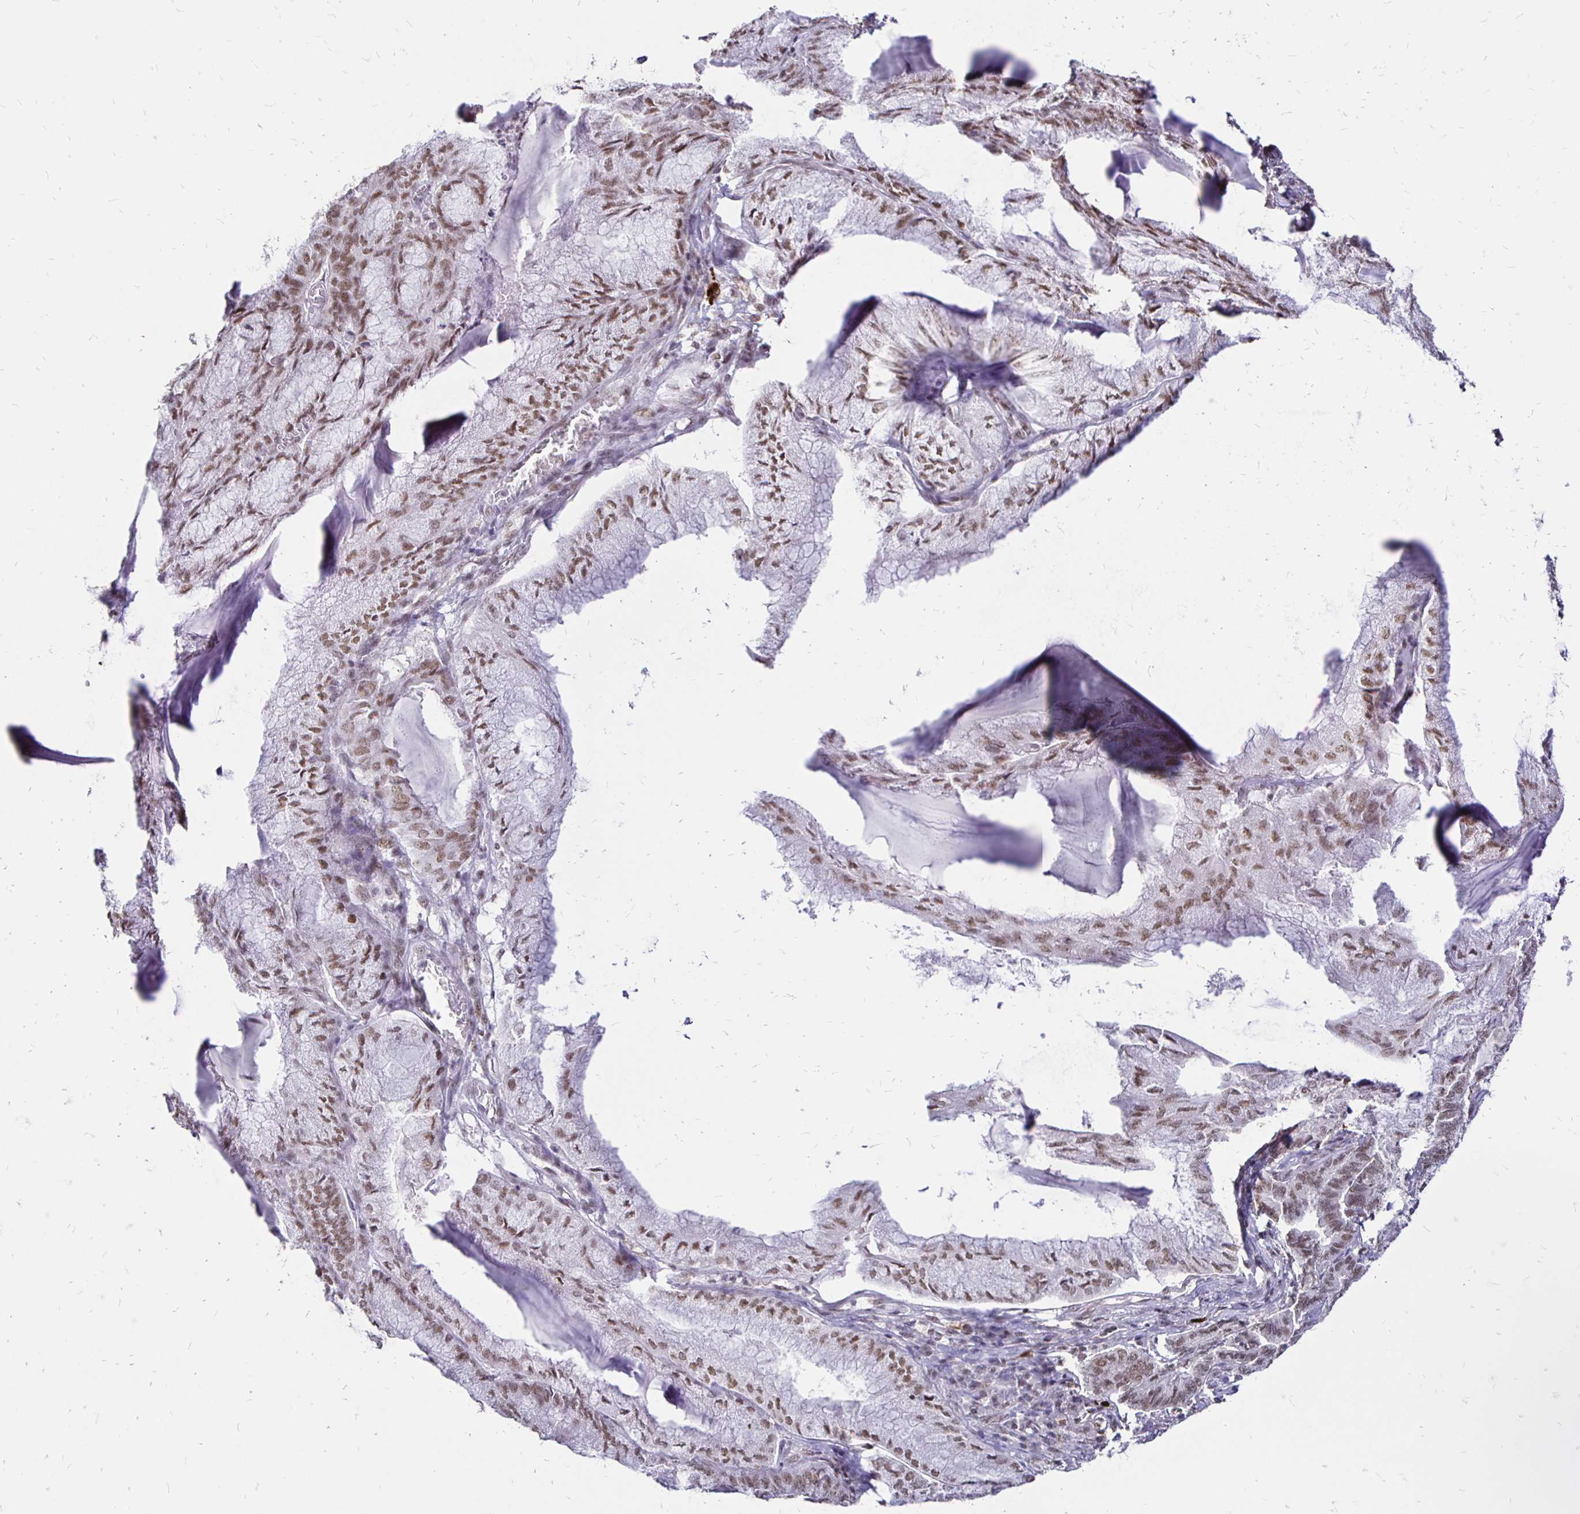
{"staining": {"intensity": "moderate", "quantity": ">75%", "location": "nuclear"}, "tissue": "endometrial cancer", "cell_type": "Tumor cells", "image_type": "cancer", "snomed": [{"axis": "morphology", "description": "Carcinoma, NOS"}, {"axis": "topography", "description": "Endometrium"}], "caption": "There is medium levels of moderate nuclear expression in tumor cells of endometrial cancer, as demonstrated by immunohistochemical staining (brown color).", "gene": "SIN3A", "patient": {"sex": "female", "age": 62}}